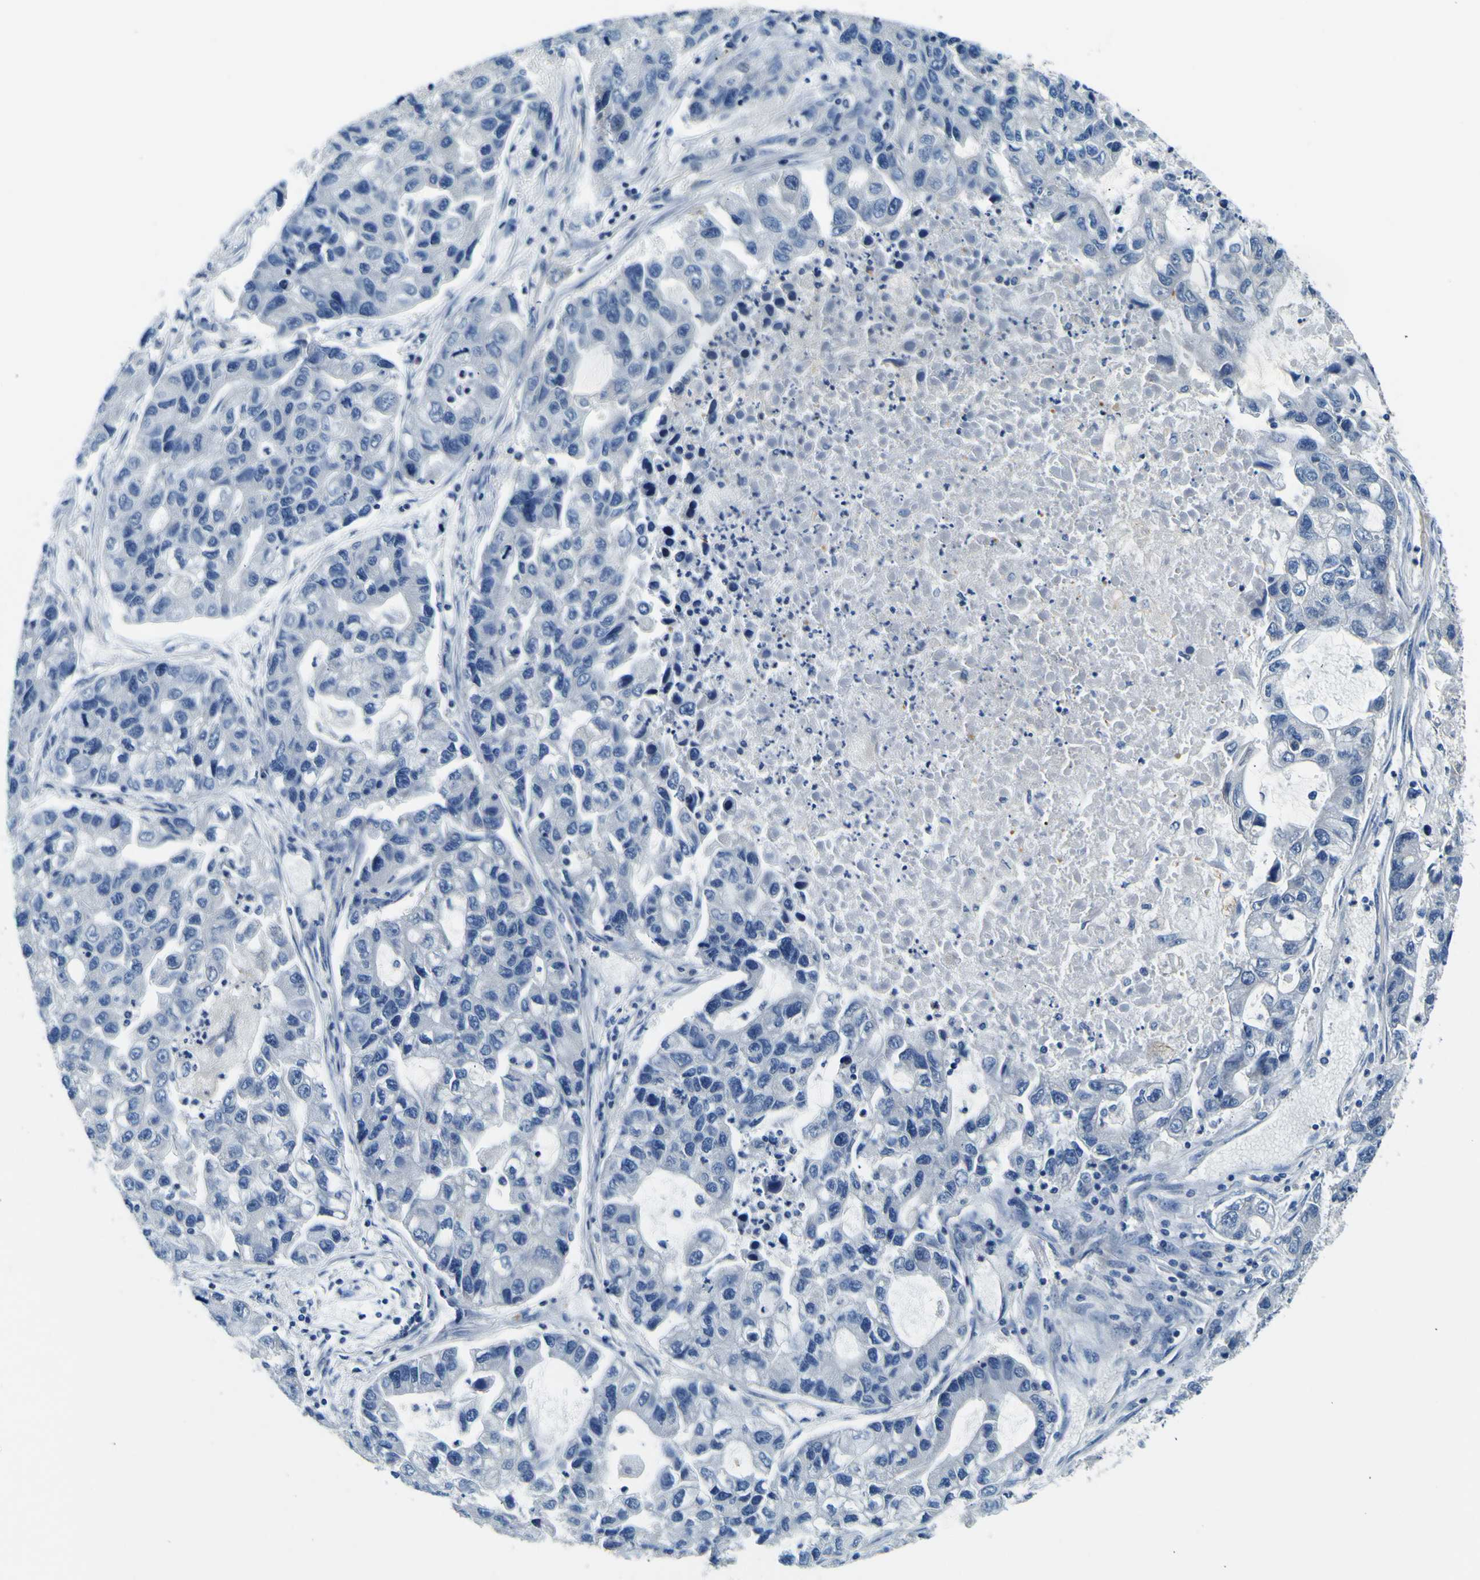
{"staining": {"intensity": "negative", "quantity": "none", "location": "none"}, "tissue": "lung cancer", "cell_type": "Tumor cells", "image_type": "cancer", "snomed": [{"axis": "morphology", "description": "Adenocarcinoma, NOS"}, {"axis": "topography", "description": "Lung"}], "caption": "Micrograph shows no protein expression in tumor cells of adenocarcinoma (lung) tissue. (Brightfield microscopy of DAB immunohistochemistry (IHC) at high magnification).", "gene": "ADGRA2", "patient": {"sex": "female", "age": 51}}